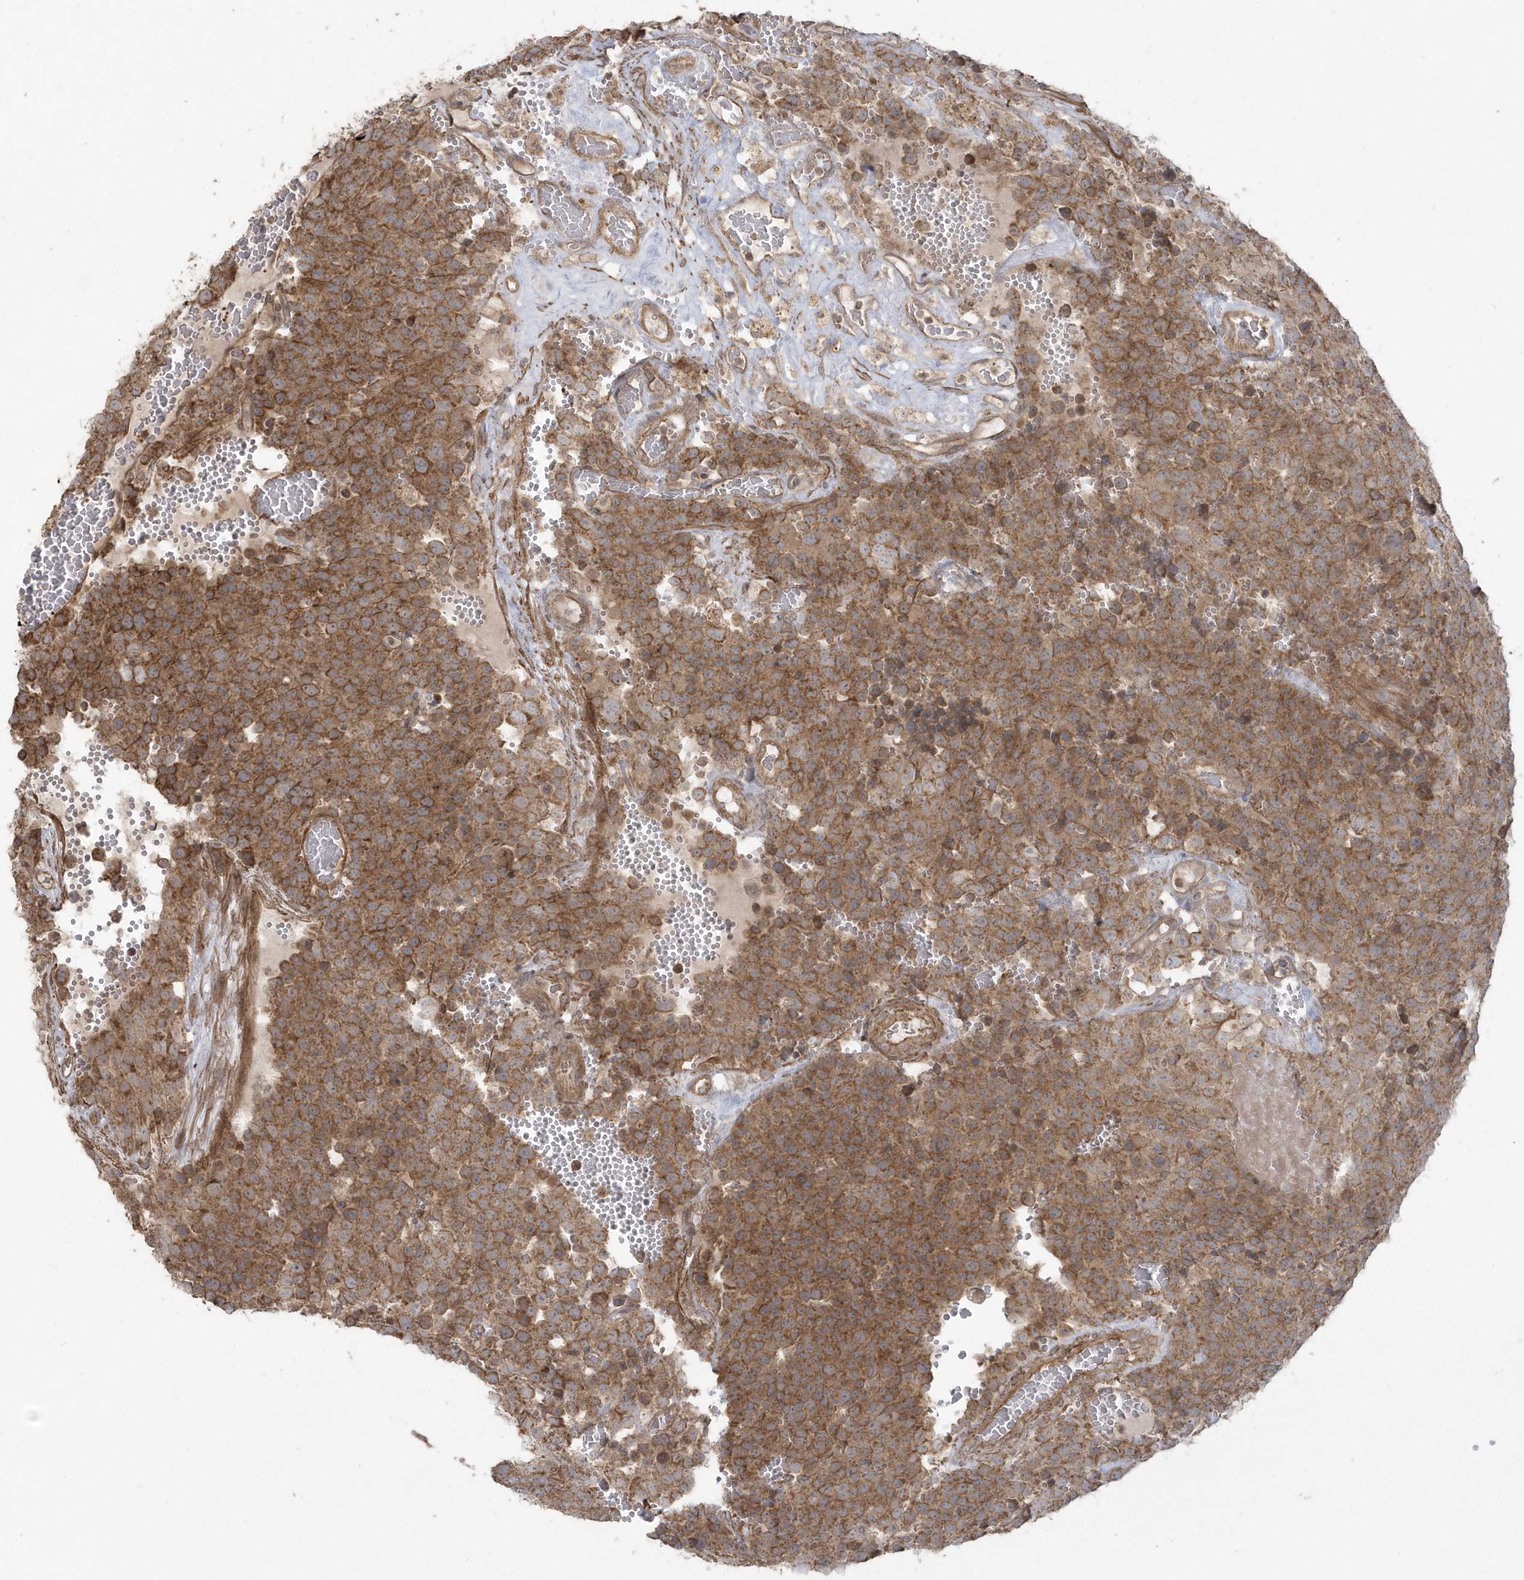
{"staining": {"intensity": "moderate", "quantity": ">75%", "location": "cytoplasmic/membranous"}, "tissue": "testis cancer", "cell_type": "Tumor cells", "image_type": "cancer", "snomed": [{"axis": "morphology", "description": "Seminoma, NOS"}, {"axis": "topography", "description": "Testis"}], "caption": "Immunohistochemical staining of human testis seminoma demonstrates medium levels of moderate cytoplasmic/membranous positivity in about >75% of tumor cells.", "gene": "ARMC8", "patient": {"sex": "male", "age": 71}}